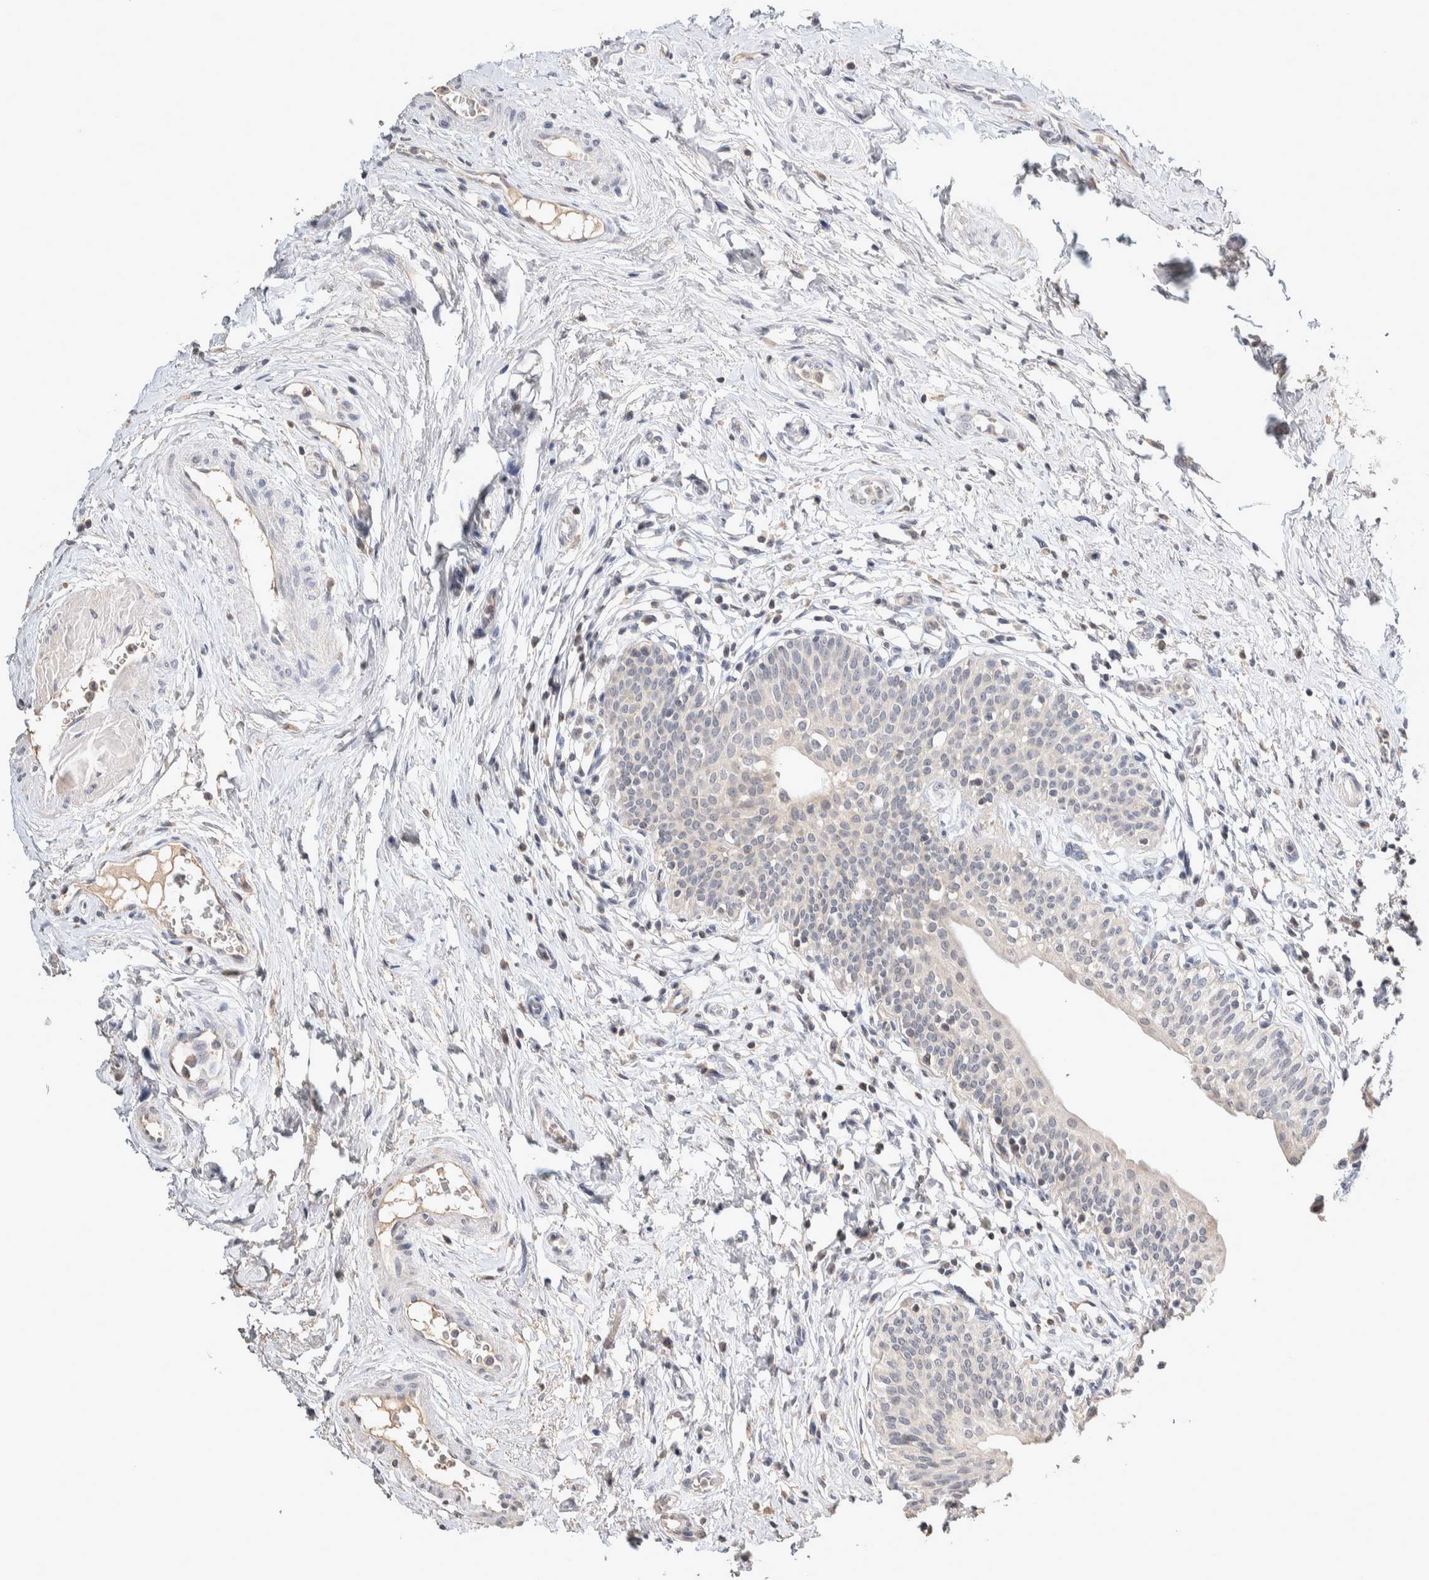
{"staining": {"intensity": "weak", "quantity": "<25%", "location": "cytoplasmic/membranous"}, "tissue": "urinary bladder", "cell_type": "Urothelial cells", "image_type": "normal", "snomed": [{"axis": "morphology", "description": "Normal tissue, NOS"}, {"axis": "topography", "description": "Urinary bladder"}], "caption": "This is a histopathology image of immunohistochemistry (IHC) staining of benign urinary bladder, which shows no staining in urothelial cells.", "gene": "CRAT", "patient": {"sex": "male", "age": 83}}